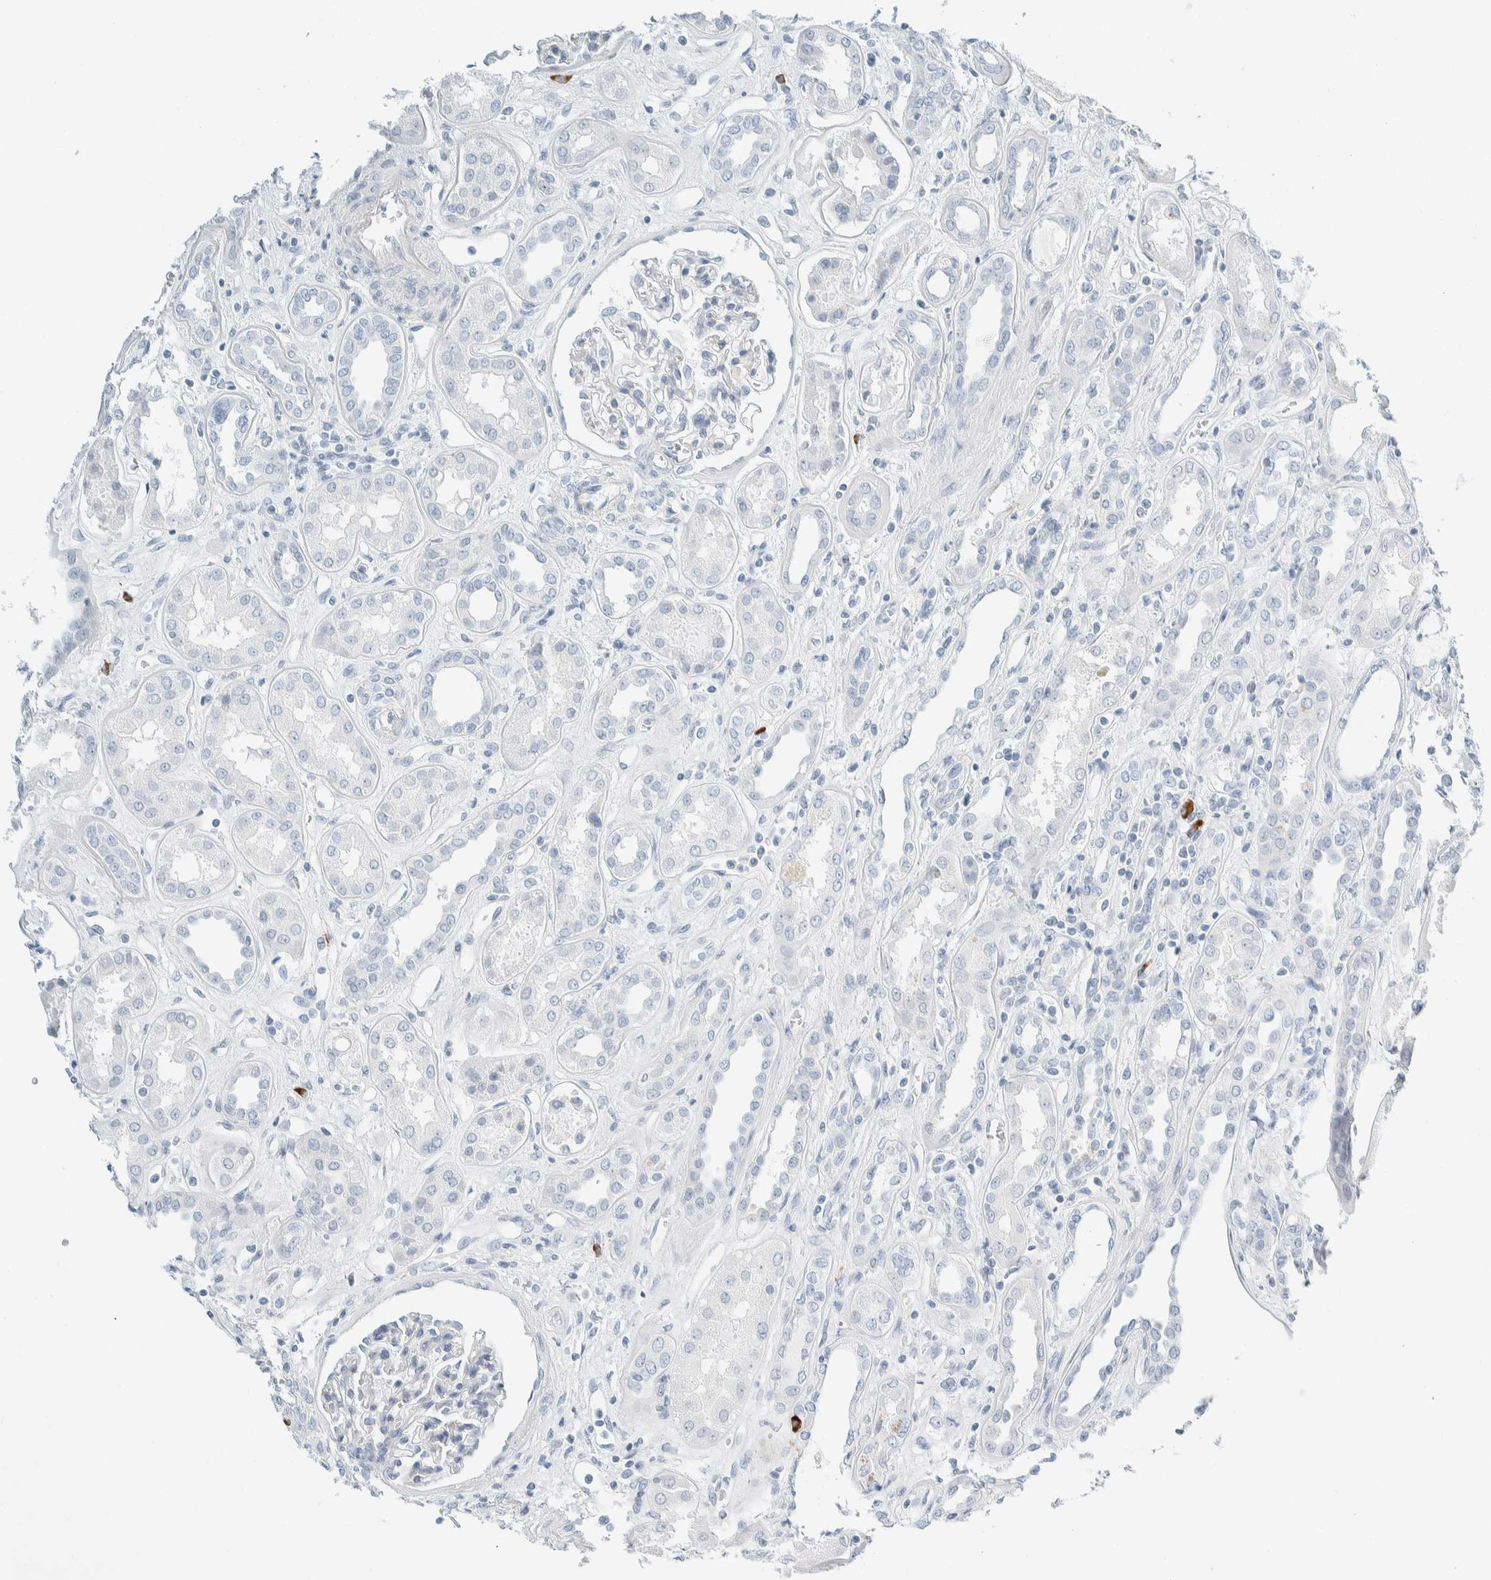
{"staining": {"intensity": "negative", "quantity": "none", "location": "none"}, "tissue": "kidney", "cell_type": "Cells in glomeruli", "image_type": "normal", "snomed": [{"axis": "morphology", "description": "Normal tissue, NOS"}, {"axis": "topography", "description": "Kidney"}], "caption": "Micrograph shows no significant protein expression in cells in glomeruli of benign kidney. The staining is performed using DAB (3,3'-diaminobenzidine) brown chromogen with nuclei counter-stained in using hematoxylin.", "gene": "ARHGAP27", "patient": {"sex": "male", "age": 59}}